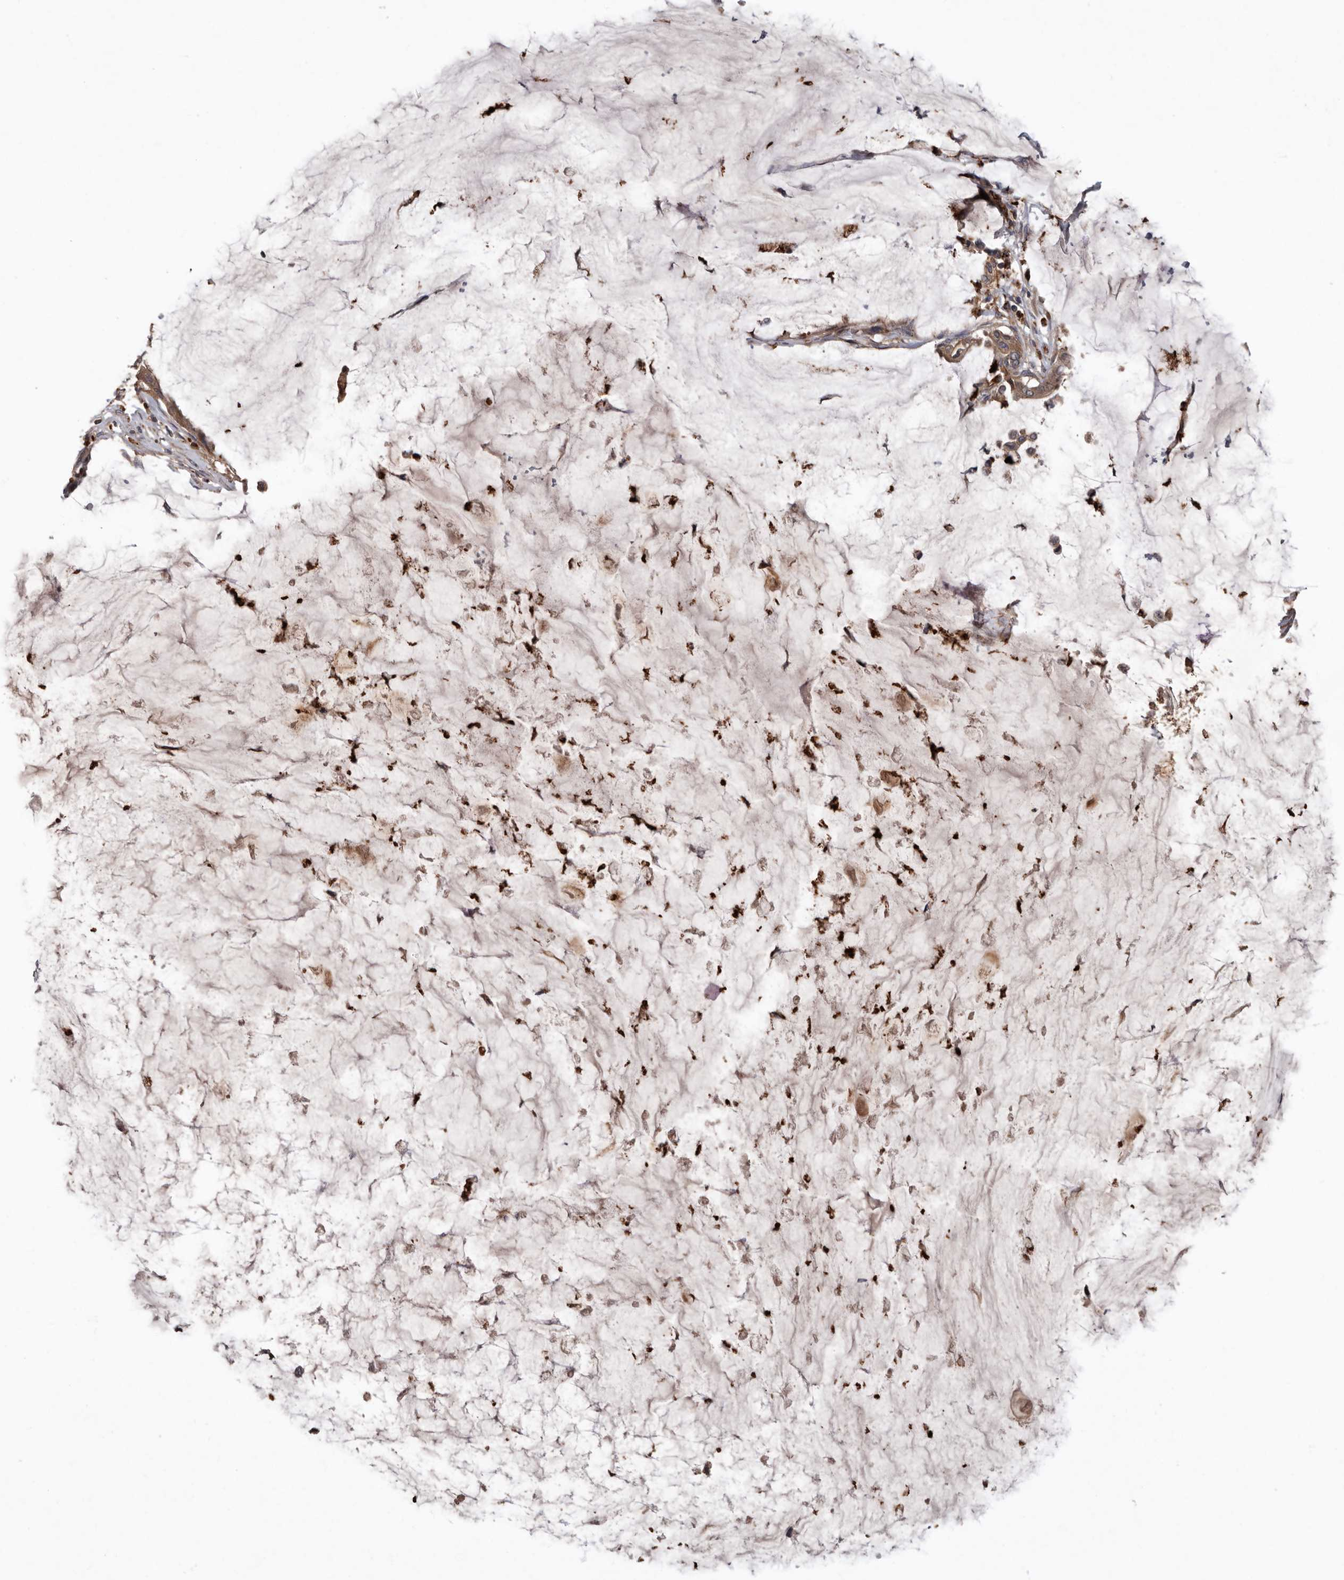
{"staining": {"intensity": "weak", "quantity": ">75%", "location": "cytoplasmic/membranous"}, "tissue": "pancreatic cancer", "cell_type": "Tumor cells", "image_type": "cancer", "snomed": [{"axis": "morphology", "description": "Adenocarcinoma, NOS"}, {"axis": "topography", "description": "Pancreas"}], "caption": "Pancreatic cancer tissue shows weak cytoplasmic/membranous positivity in approximately >75% of tumor cells, visualized by immunohistochemistry.", "gene": "ARHGEF5", "patient": {"sex": "male", "age": 41}}